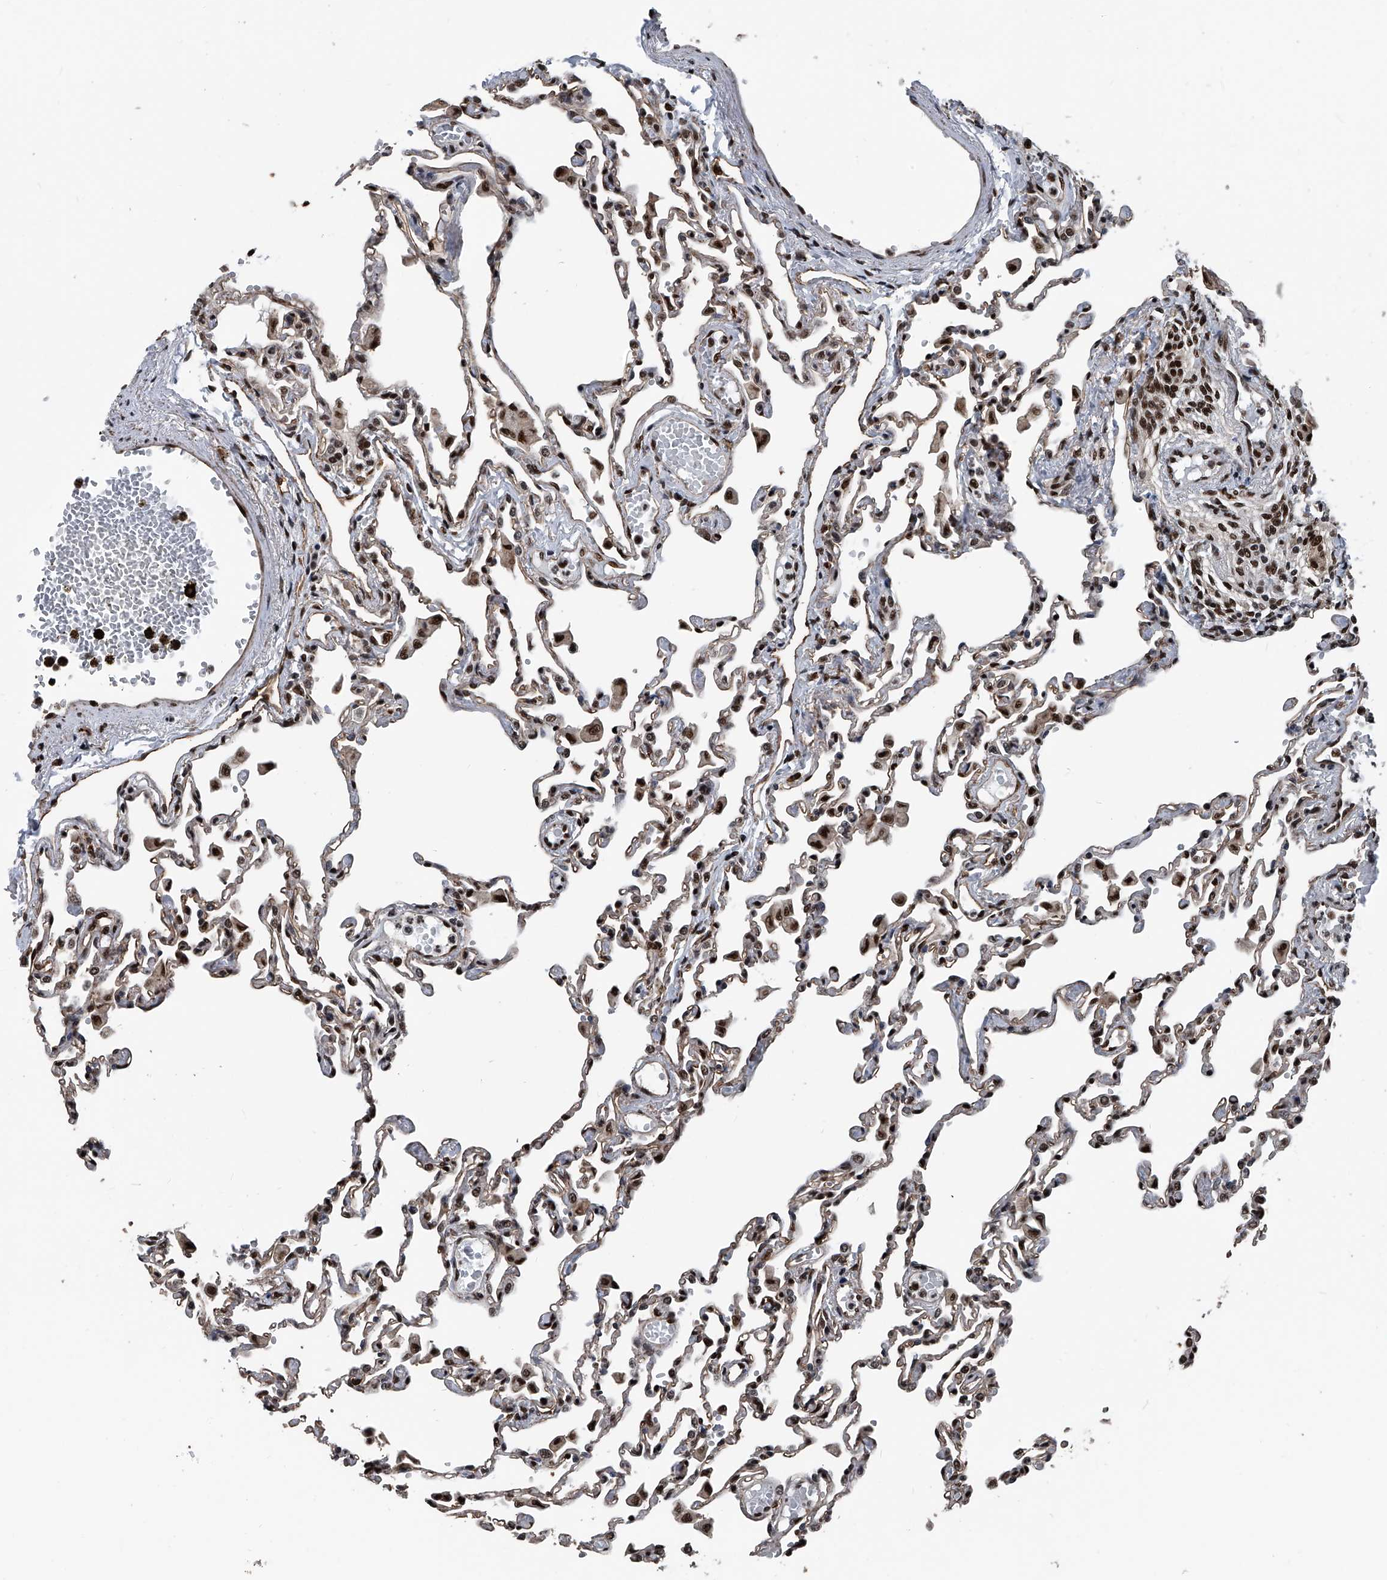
{"staining": {"intensity": "moderate", "quantity": ">75%", "location": "nuclear"}, "tissue": "lung", "cell_type": "Alveolar cells", "image_type": "normal", "snomed": [{"axis": "morphology", "description": "Normal tissue, NOS"}, {"axis": "topography", "description": "Bronchus"}, {"axis": "topography", "description": "Lung"}], "caption": "Lung stained with DAB immunohistochemistry (IHC) demonstrates medium levels of moderate nuclear positivity in about >75% of alveolar cells.", "gene": "FKBP5", "patient": {"sex": "female", "age": 49}}